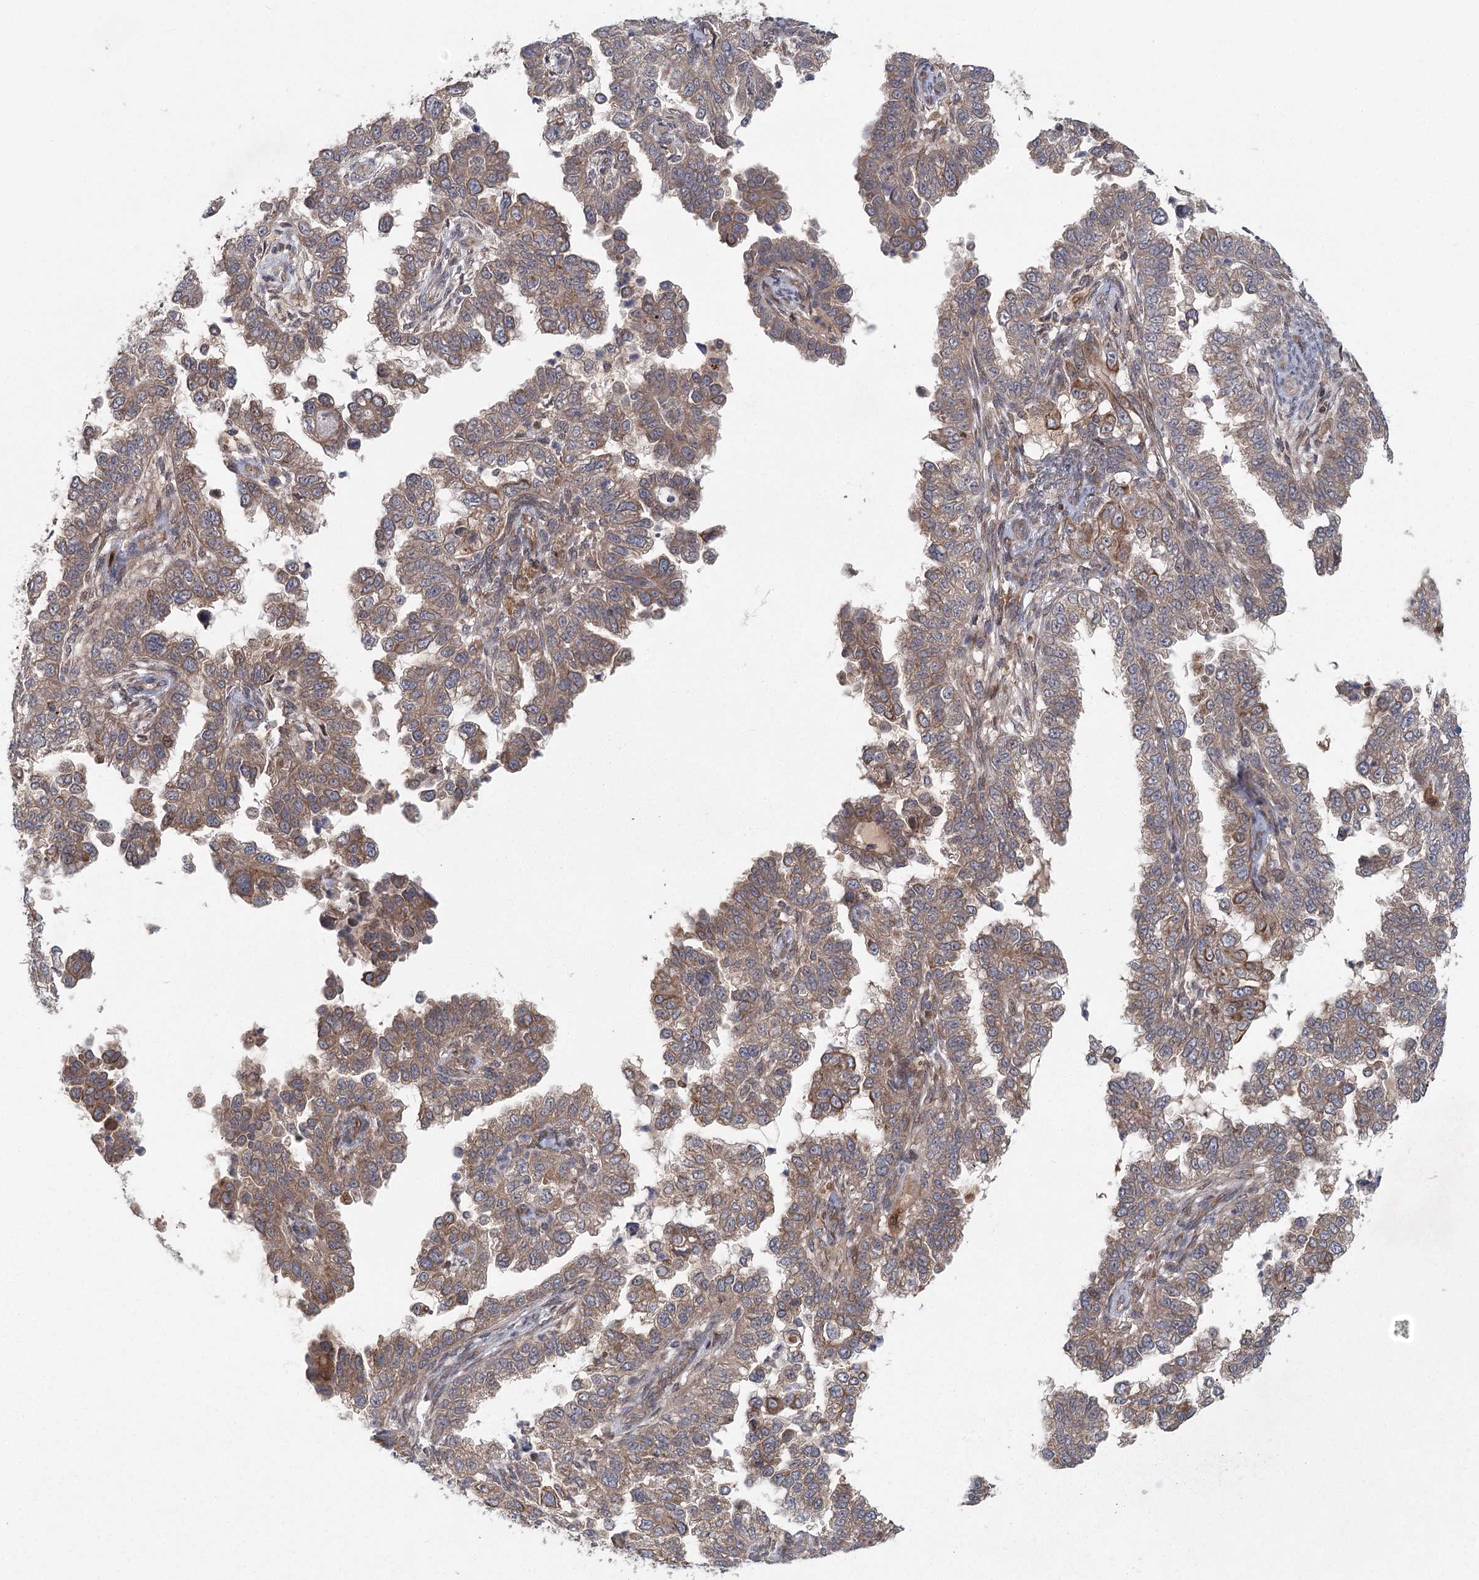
{"staining": {"intensity": "moderate", "quantity": ">75%", "location": "cytoplasmic/membranous"}, "tissue": "endometrial cancer", "cell_type": "Tumor cells", "image_type": "cancer", "snomed": [{"axis": "morphology", "description": "Adenocarcinoma, NOS"}, {"axis": "topography", "description": "Endometrium"}], "caption": "The photomicrograph shows staining of adenocarcinoma (endometrial), revealing moderate cytoplasmic/membranous protein expression (brown color) within tumor cells. (DAB = brown stain, brightfield microscopy at high magnification).", "gene": "LRRC14B", "patient": {"sex": "female", "age": 85}}